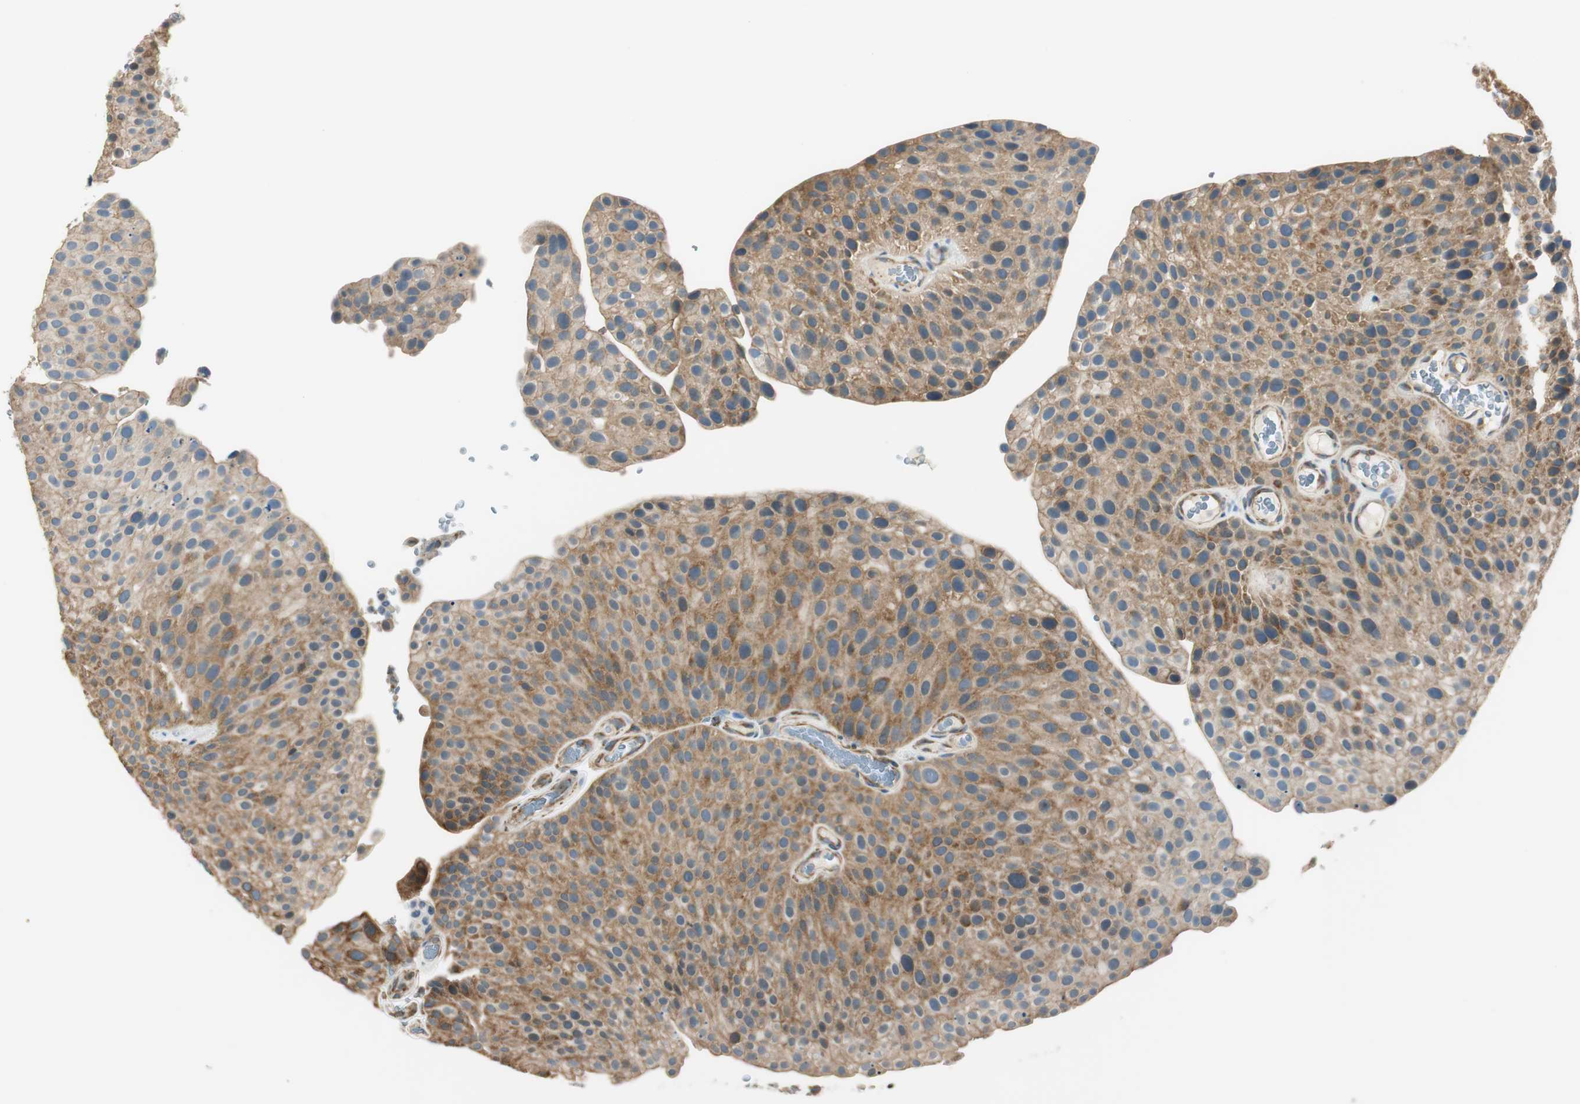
{"staining": {"intensity": "moderate", "quantity": ">75%", "location": "cytoplasmic/membranous"}, "tissue": "urothelial cancer", "cell_type": "Tumor cells", "image_type": "cancer", "snomed": [{"axis": "morphology", "description": "Urothelial carcinoma, Low grade"}, {"axis": "topography", "description": "Smooth muscle"}, {"axis": "topography", "description": "Urinary bladder"}], "caption": "Urothelial cancer was stained to show a protein in brown. There is medium levels of moderate cytoplasmic/membranous expression in approximately >75% of tumor cells.", "gene": "PI4K2B", "patient": {"sex": "male", "age": 60}}